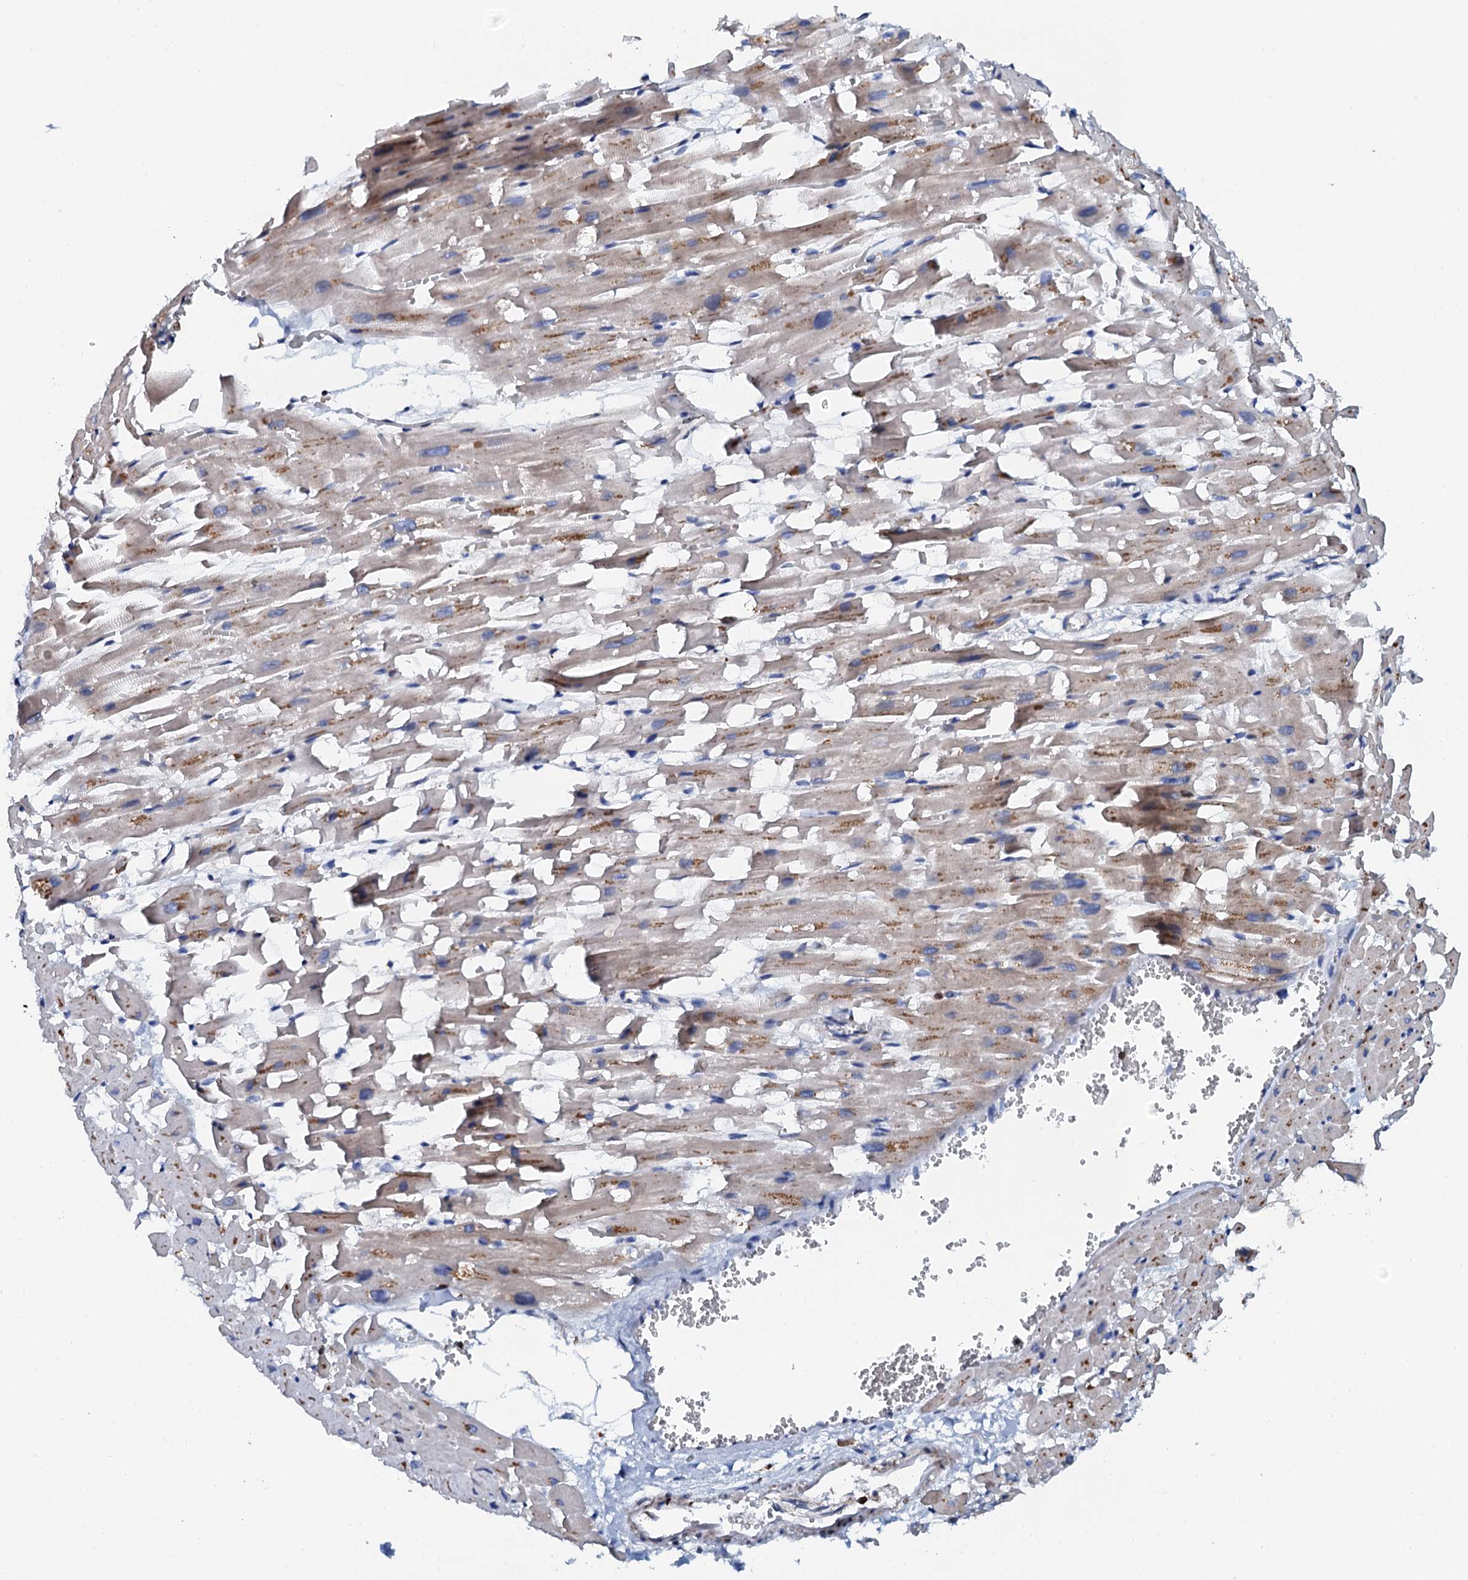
{"staining": {"intensity": "moderate", "quantity": "25%-75%", "location": "cytoplasmic/membranous"}, "tissue": "heart muscle", "cell_type": "Cardiomyocytes", "image_type": "normal", "snomed": [{"axis": "morphology", "description": "Normal tissue, NOS"}, {"axis": "topography", "description": "Heart"}], "caption": "A brown stain highlights moderate cytoplasmic/membranous staining of a protein in cardiomyocytes of unremarkable heart muscle.", "gene": "VAMP8", "patient": {"sex": "female", "age": 64}}